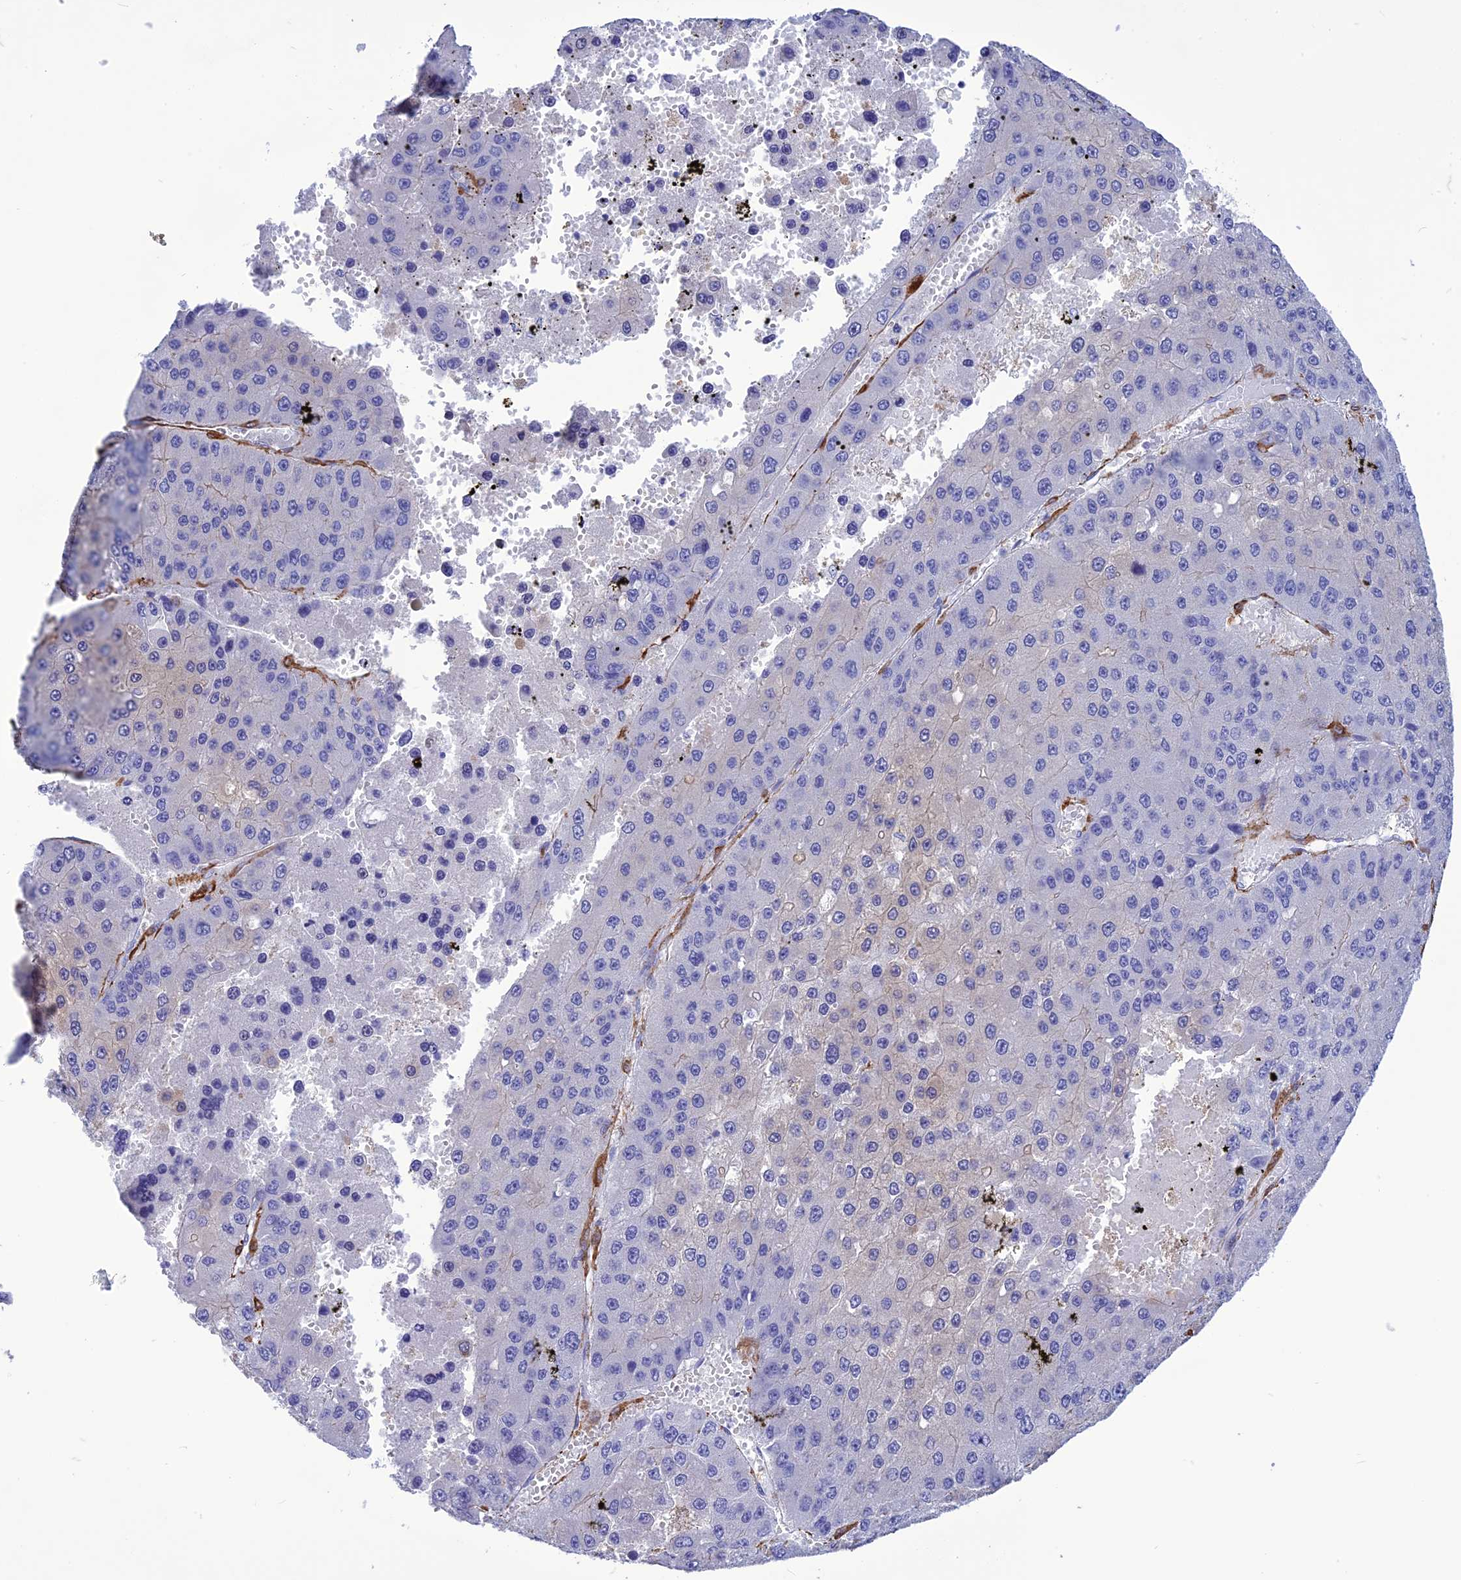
{"staining": {"intensity": "negative", "quantity": "none", "location": "none"}, "tissue": "liver cancer", "cell_type": "Tumor cells", "image_type": "cancer", "snomed": [{"axis": "morphology", "description": "Carcinoma, Hepatocellular, NOS"}, {"axis": "topography", "description": "Liver"}], "caption": "The photomicrograph reveals no significant expression in tumor cells of hepatocellular carcinoma (liver).", "gene": "NKD1", "patient": {"sex": "female", "age": 73}}